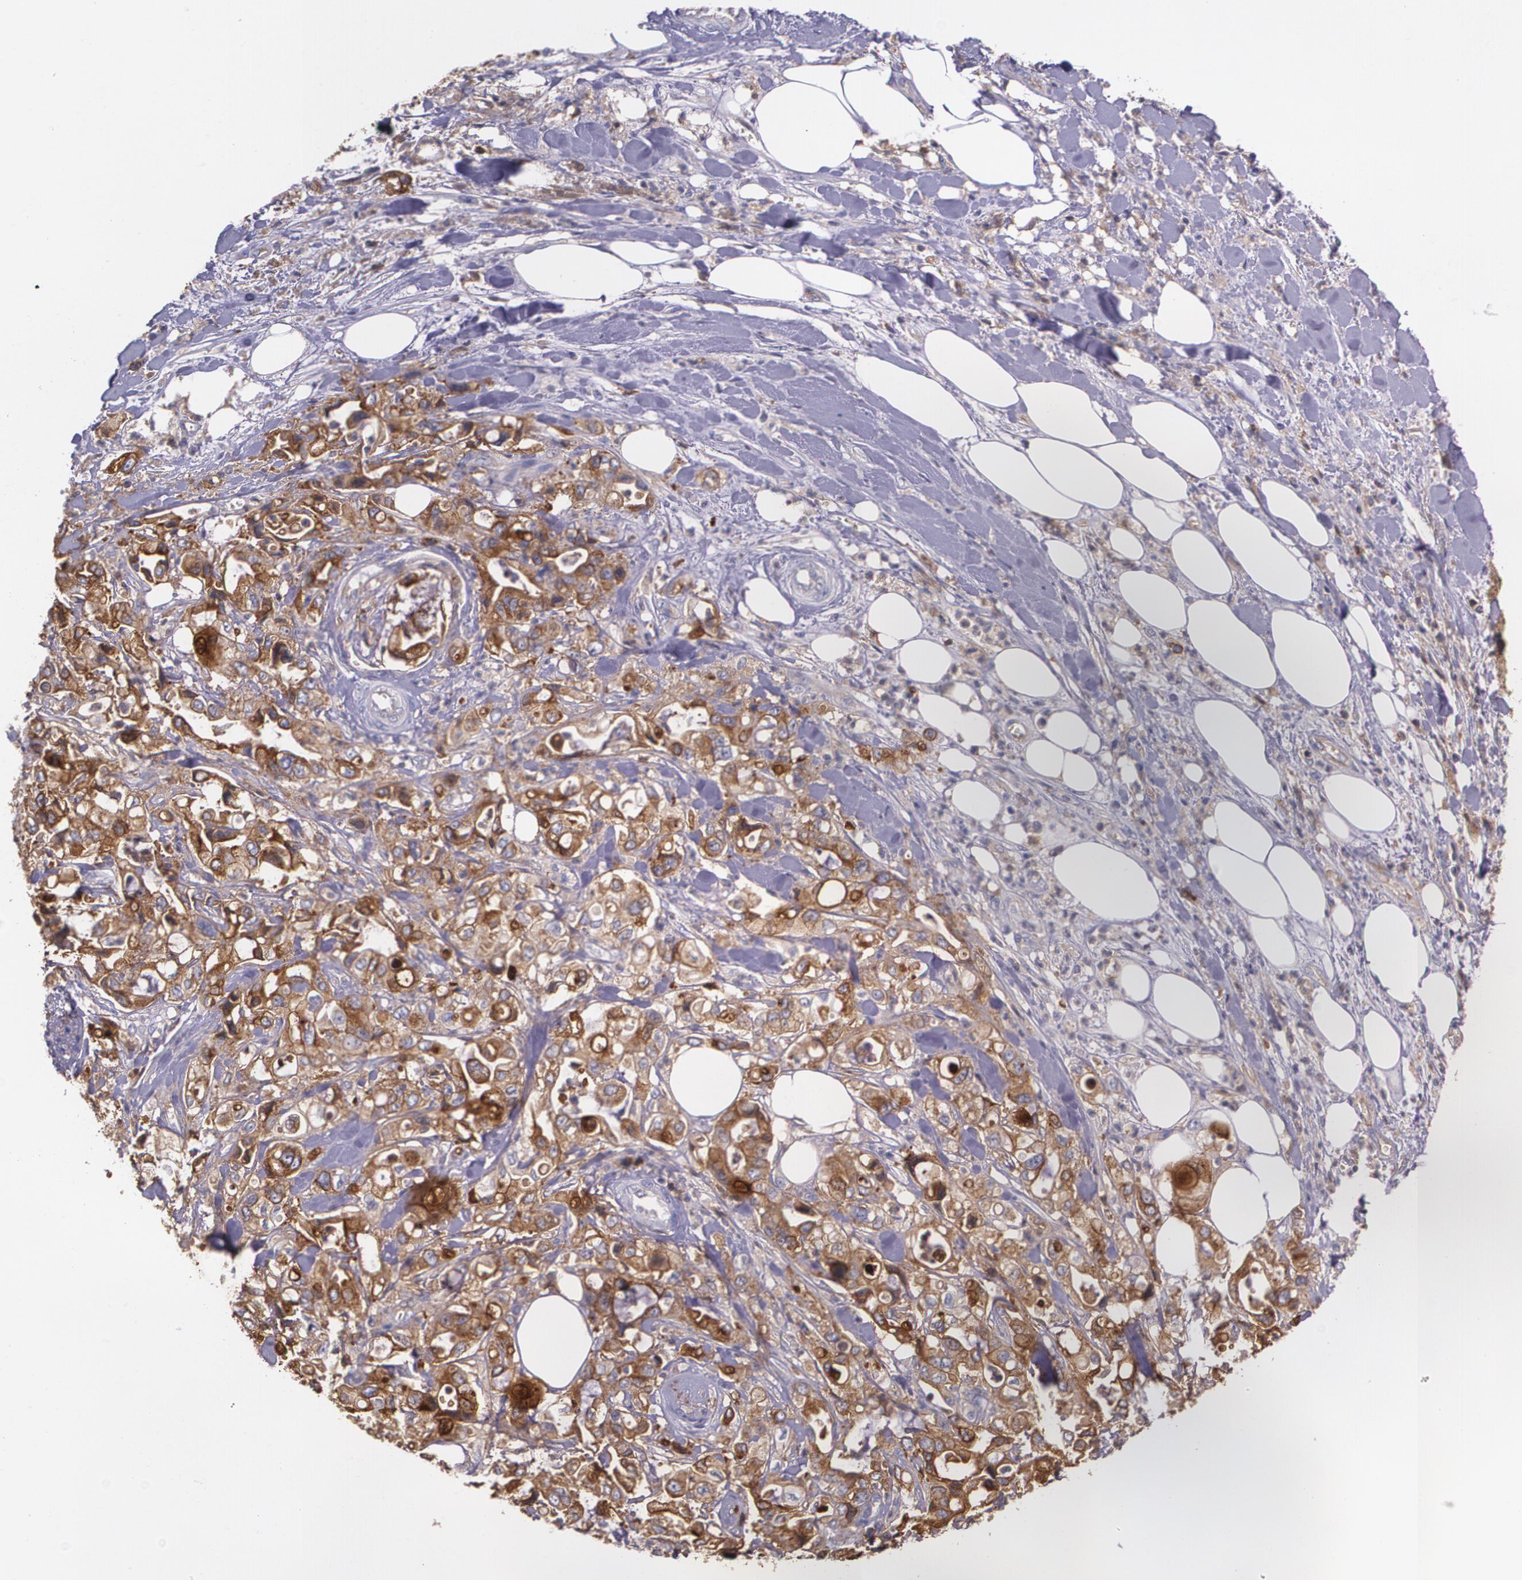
{"staining": {"intensity": "moderate", "quantity": "25%-75%", "location": "cytoplasmic/membranous"}, "tissue": "pancreatic cancer", "cell_type": "Tumor cells", "image_type": "cancer", "snomed": [{"axis": "morphology", "description": "Adenocarcinoma, NOS"}, {"axis": "topography", "description": "Pancreas"}], "caption": "Immunohistochemistry (IHC) of adenocarcinoma (pancreatic) displays medium levels of moderate cytoplasmic/membranous positivity in approximately 25%-75% of tumor cells.", "gene": "B2M", "patient": {"sex": "male", "age": 70}}